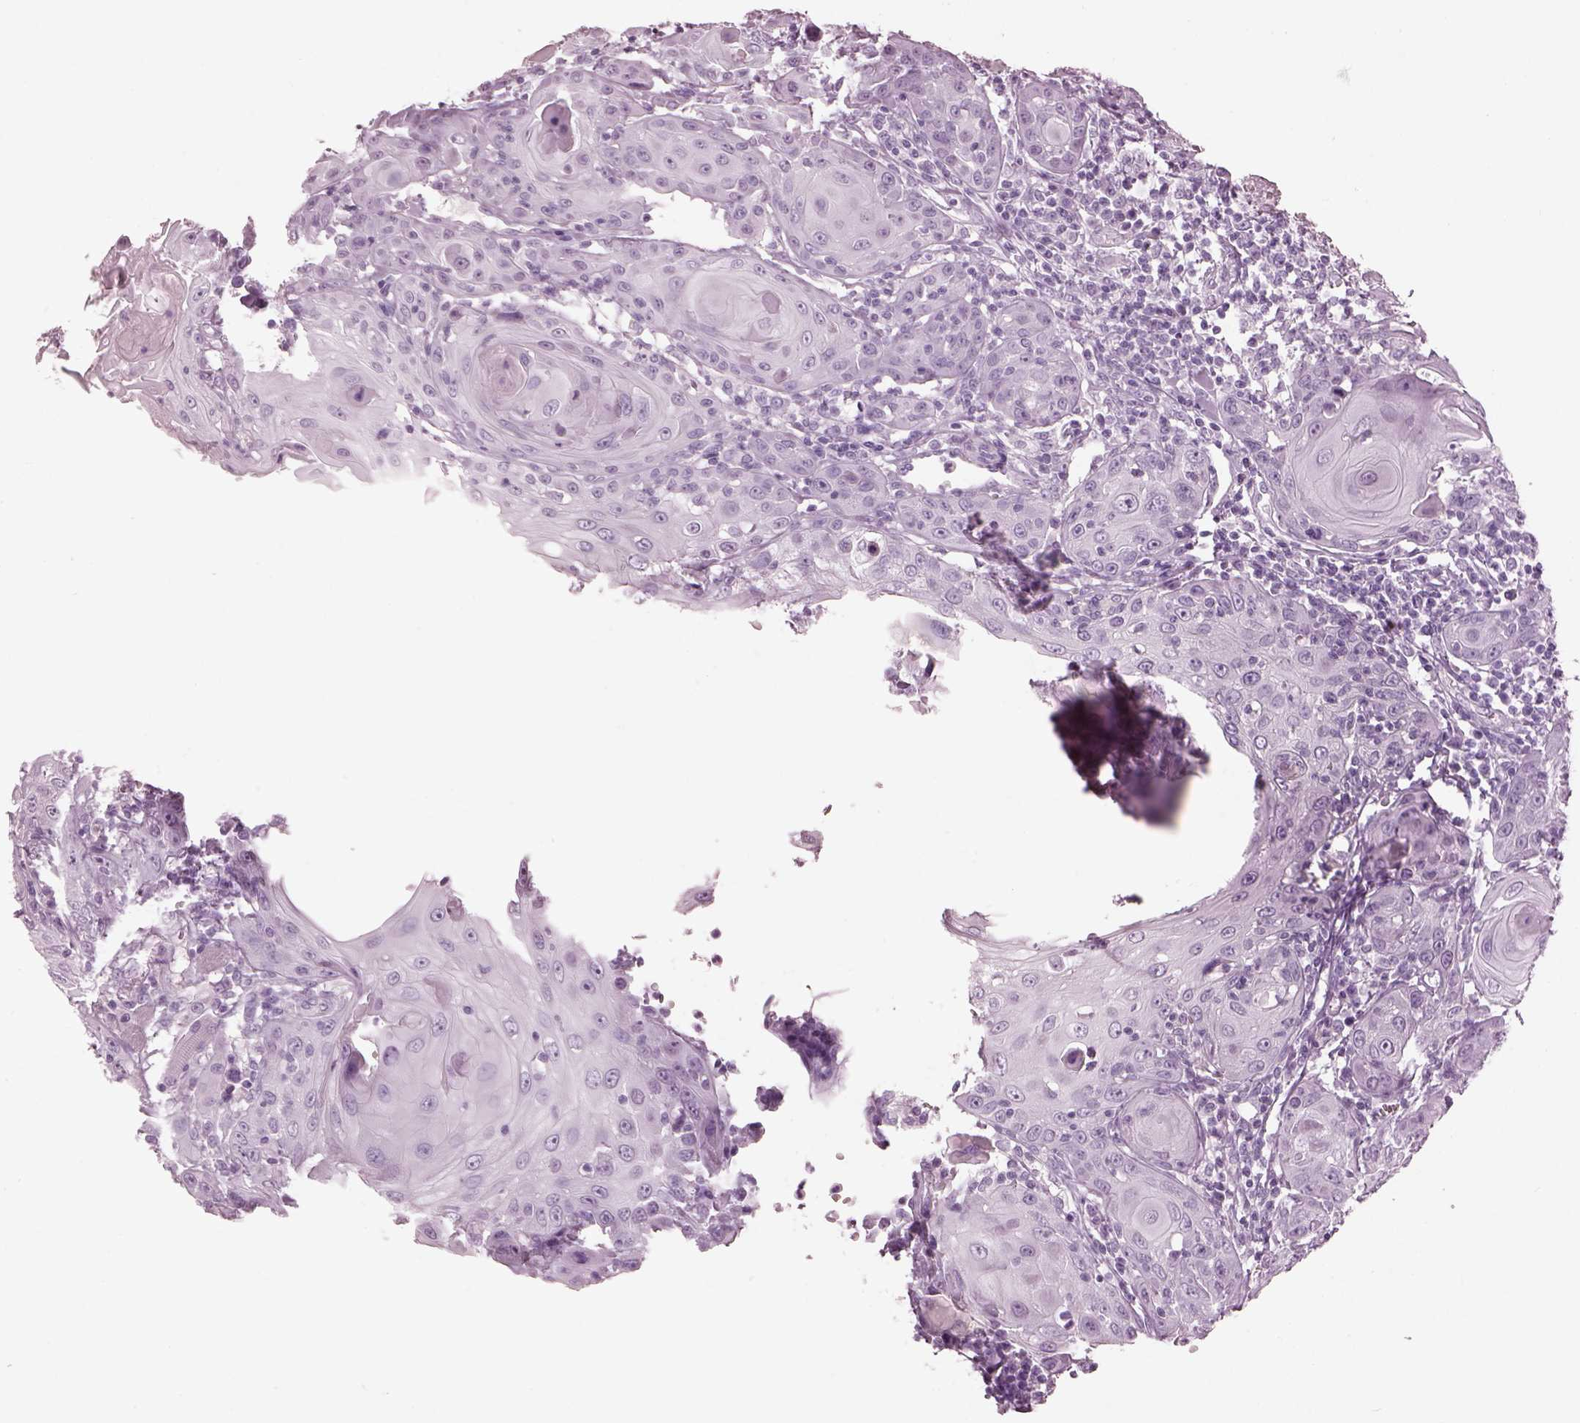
{"staining": {"intensity": "negative", "quantity": "none", "location": "none"}, "tissue": "head and neck cancer", "cell_type": "Tumor cells", "image_type": "cancer", "snomed": [{"axis": "morphology", "description": "Squamous cell carcinoma, NOS"}, {"axis": "topography", "description": "Head-Neck"}], "caption": "Squamous cell carcinoma (head and neck) stained for a protein using immunohistochemistry (IHC) reveals no expression tumor cells.", "gene": "PACRG", "patient": {"sex": "female", "age": 80}}